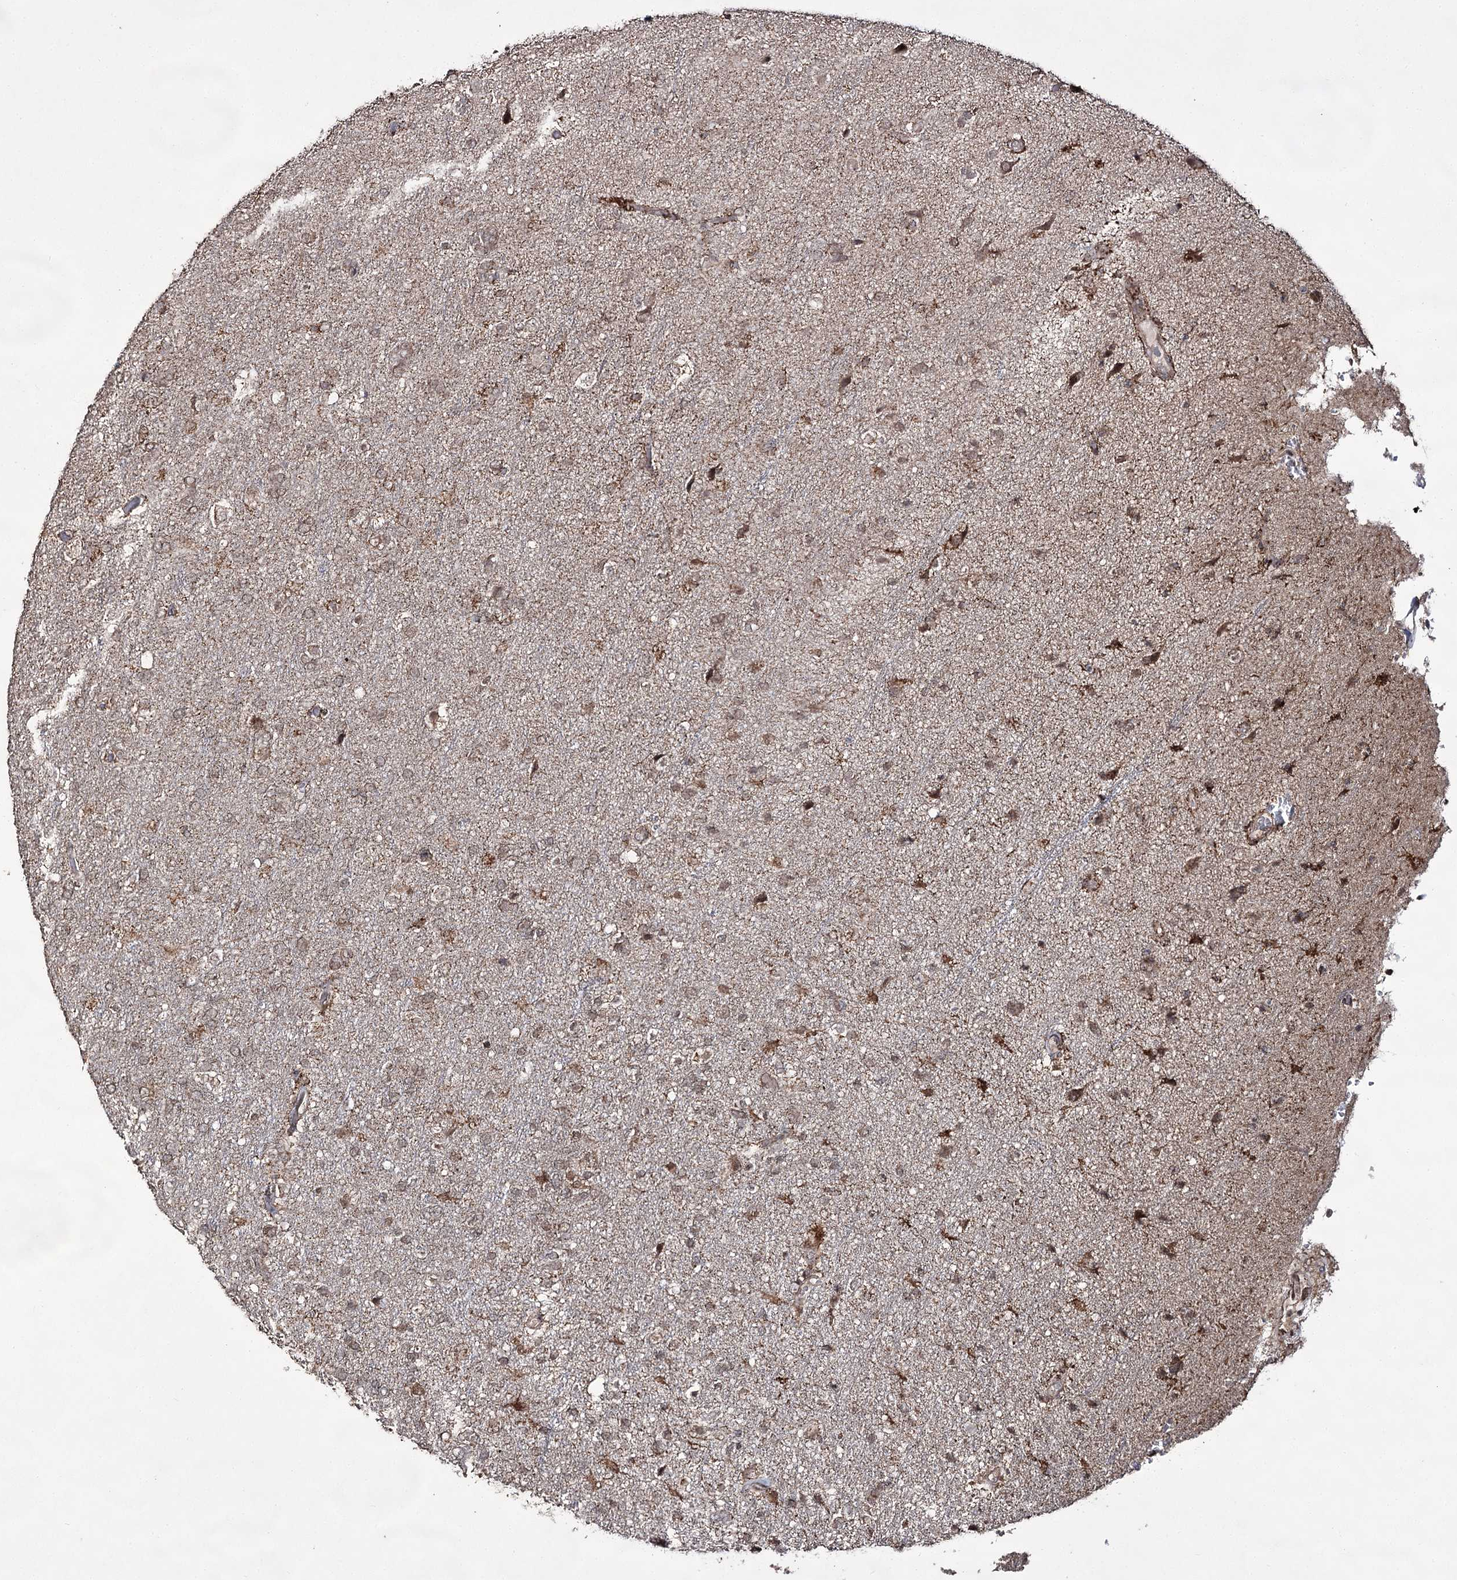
{"staining": {"intensity": "moderate", "quantity": ">75%", "location": "cytoplasmic/membranous"}, "tissue": "glioma", "cell_type": "Tumor cells", "image_type": "cancer", "snomed": [{"axis": "morphology", "description": "Glioma, malignant, High grade"}, {"axis": "topography", "description": "Brain"}], "caption": "The immunohistochemical stain highlights moderate cytoplasmic/membranous positivity in tumor cells of high-grade glioma (malignant) tissue.", "gene": "ACTR6", "patient": {"sex": "male", "age": 61}}